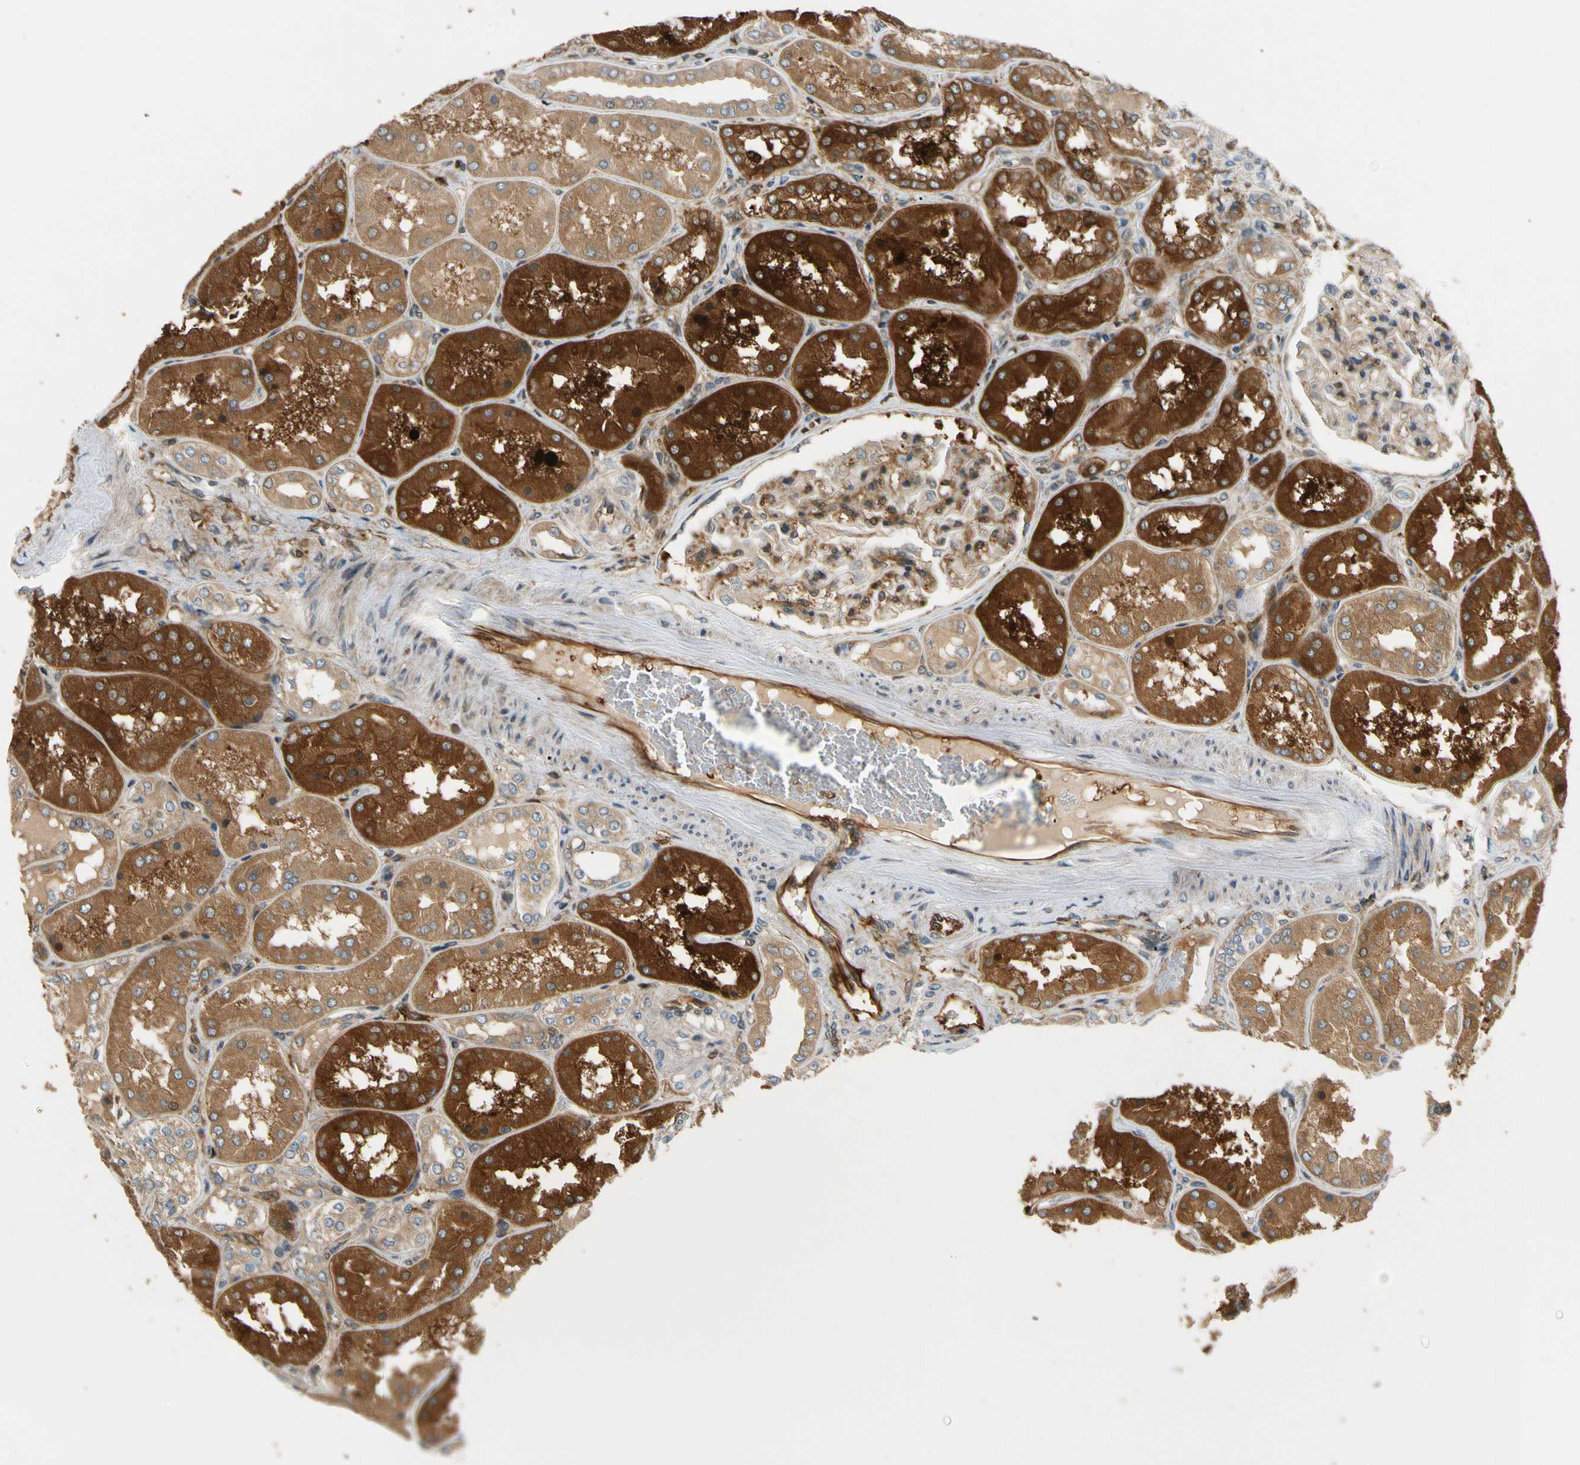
{"staining": {"intensity": "moderate", "quantity": "25%-75%", "location": "cytoplasmic/membranous"}, "tissue": "kidney", "cell_type": "Cells in glomeruli", "image_type": "normal", "snomed": [{"axis": "morphology", "description": "Normal tissue, NOS"}, {"axis": "topography", "description": "Kidney"}], "caption": "Immunohistochemistry micrograph of normal kidney: kidney stained using immunohistochemistry (IHC) displays medium levels of moderate protein expression localized specifically in the cytoplasmic/membranous of cells in glomeruli, appearing as a cytoplasmic/membranous brown color.", "gene": "PARP14", "patient": {"sex": "female", "age": 56}}